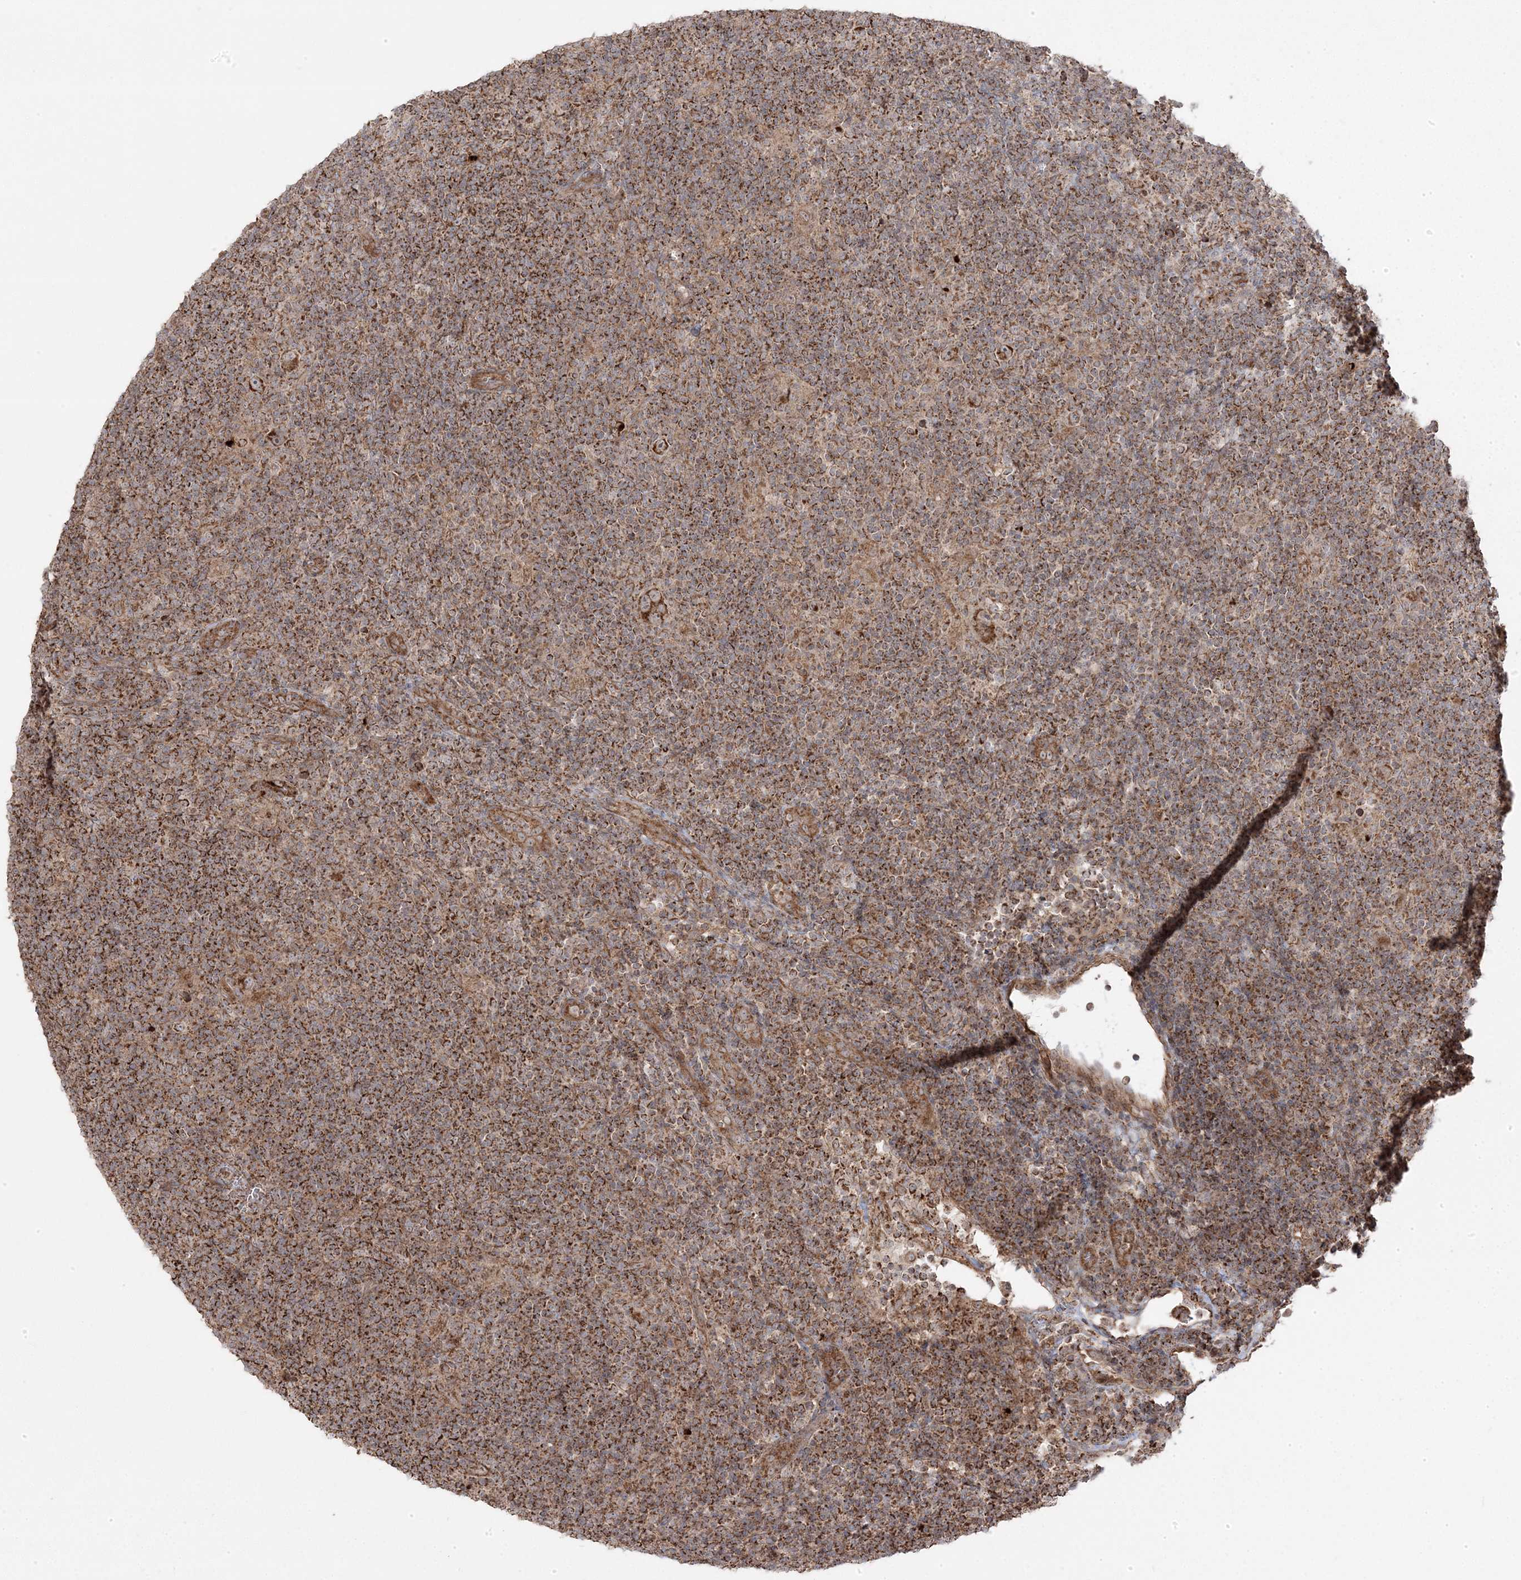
{"staining": {"intensity": "moderate", "quantity": ">75%", "location": "cytoplasmic/membranous"}, "tissue": "lymphoma", "cell_type": "Tumor cells", "image_type": "cancer", "snomed": [{"axis": "morphology", "description": "Hodgkin's disease, NOS"}, {"axis": "topography", "description": "Lymph node"}], "caption": "The micrograph reveals staining of lymphoma, revealing moderate cytoplasmic/membranous protein positivity (brown color) within tumor cells.", "gene": "CLUAP1", "patient": {"sex": "female", "age": 57}}